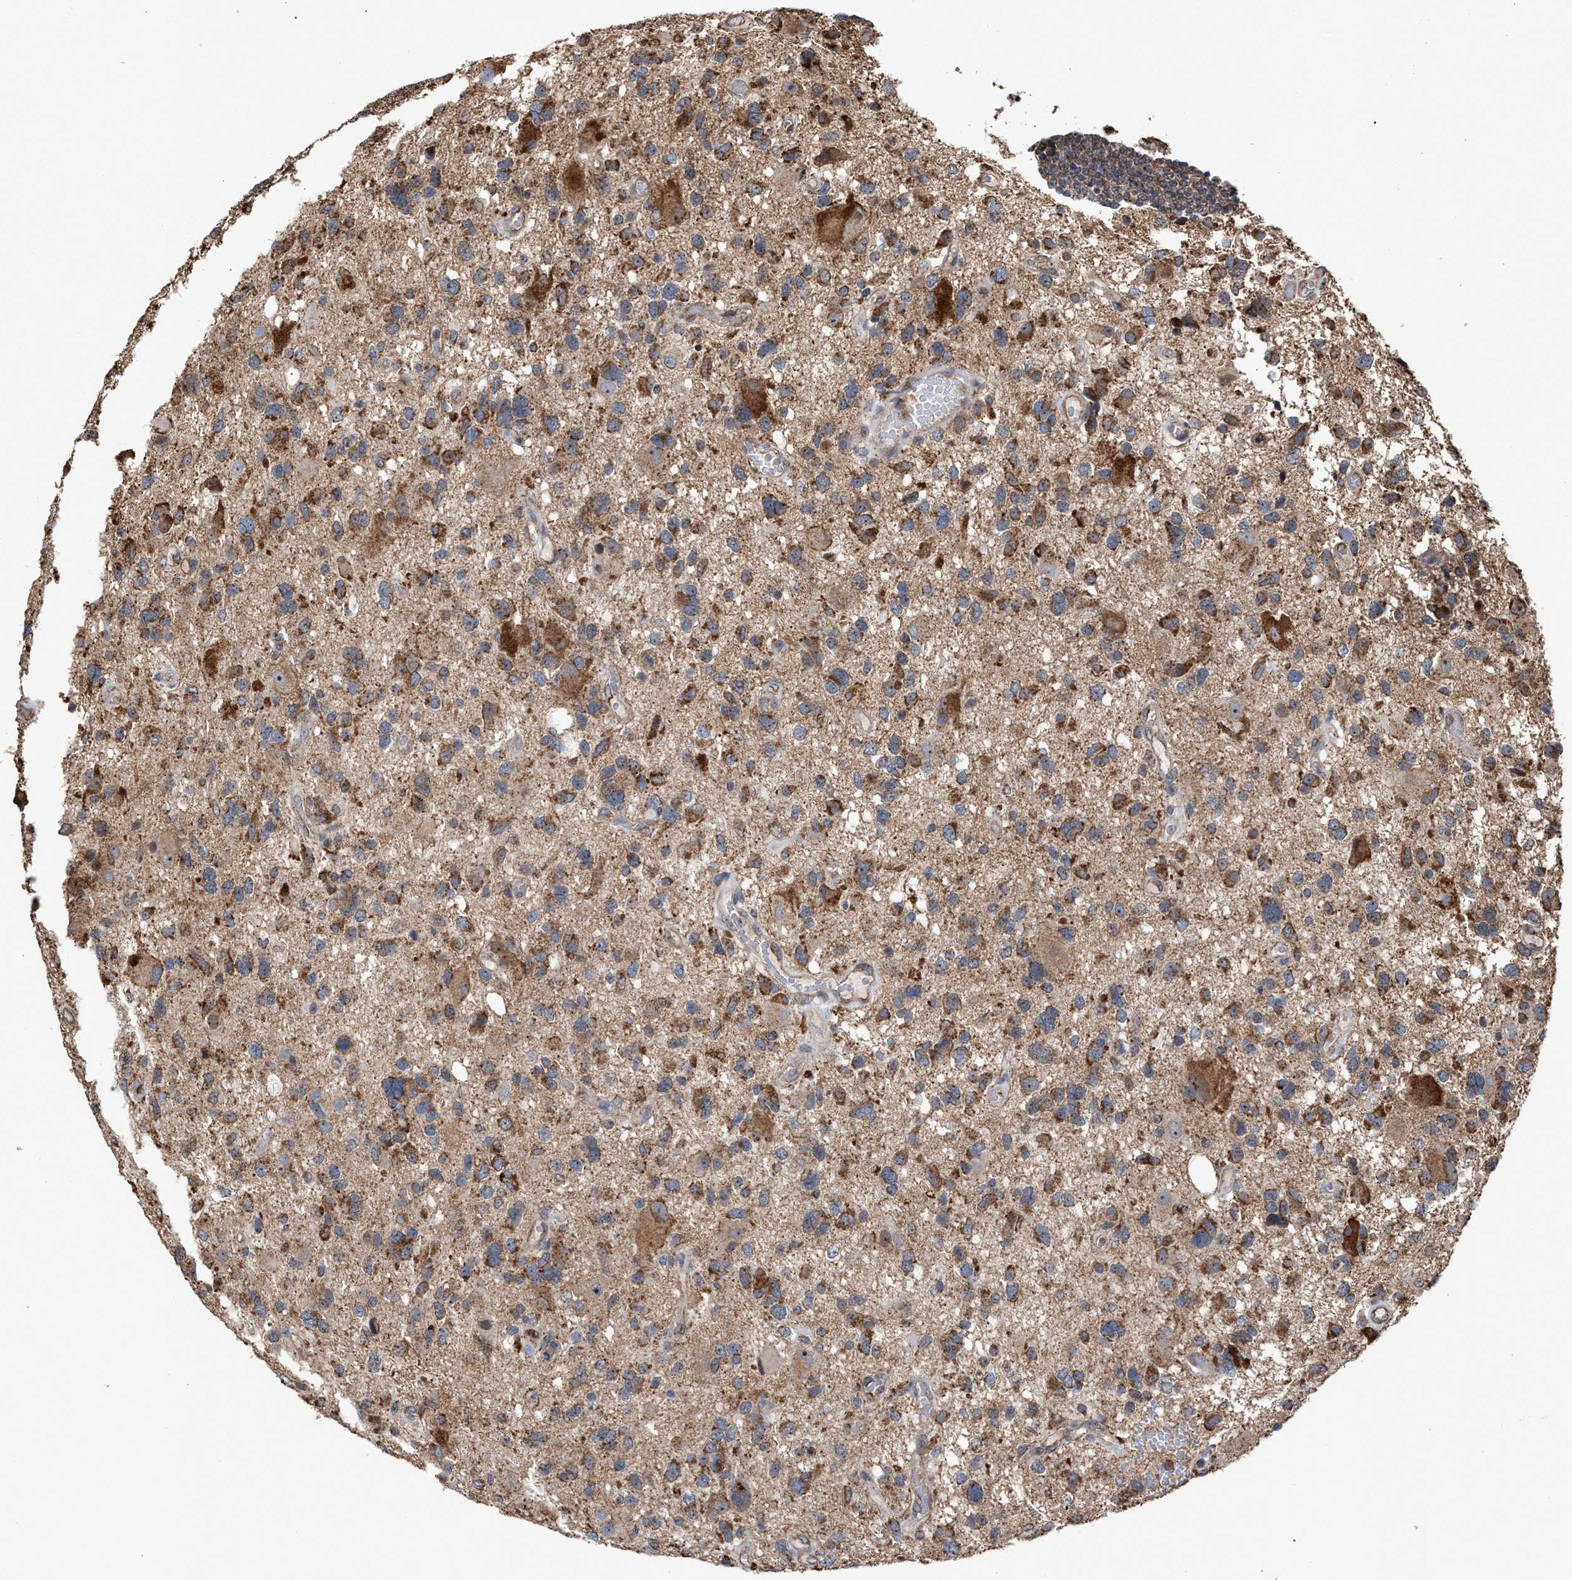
{"staining": {"intensity": "moderate", "quantity": ">75%", "location": "cytoplasmic/membranous"}, "tissue": "glioma", "cell_type": "Tumor cells", "image_type": "cancer", "snomed": [{"axis": "morphology", "description": "Glioma, malignant, High grade"}, {"axis": "topography", "description": "Brain"}], "caption": "Moderate cytoplasmic/membranous positivity for a protein is present in approximately >75% of tumor cells of glioma using immunohistochemistry.", "gene": "EXOSC2", "patient": {"sex": "male", "age": 33}}